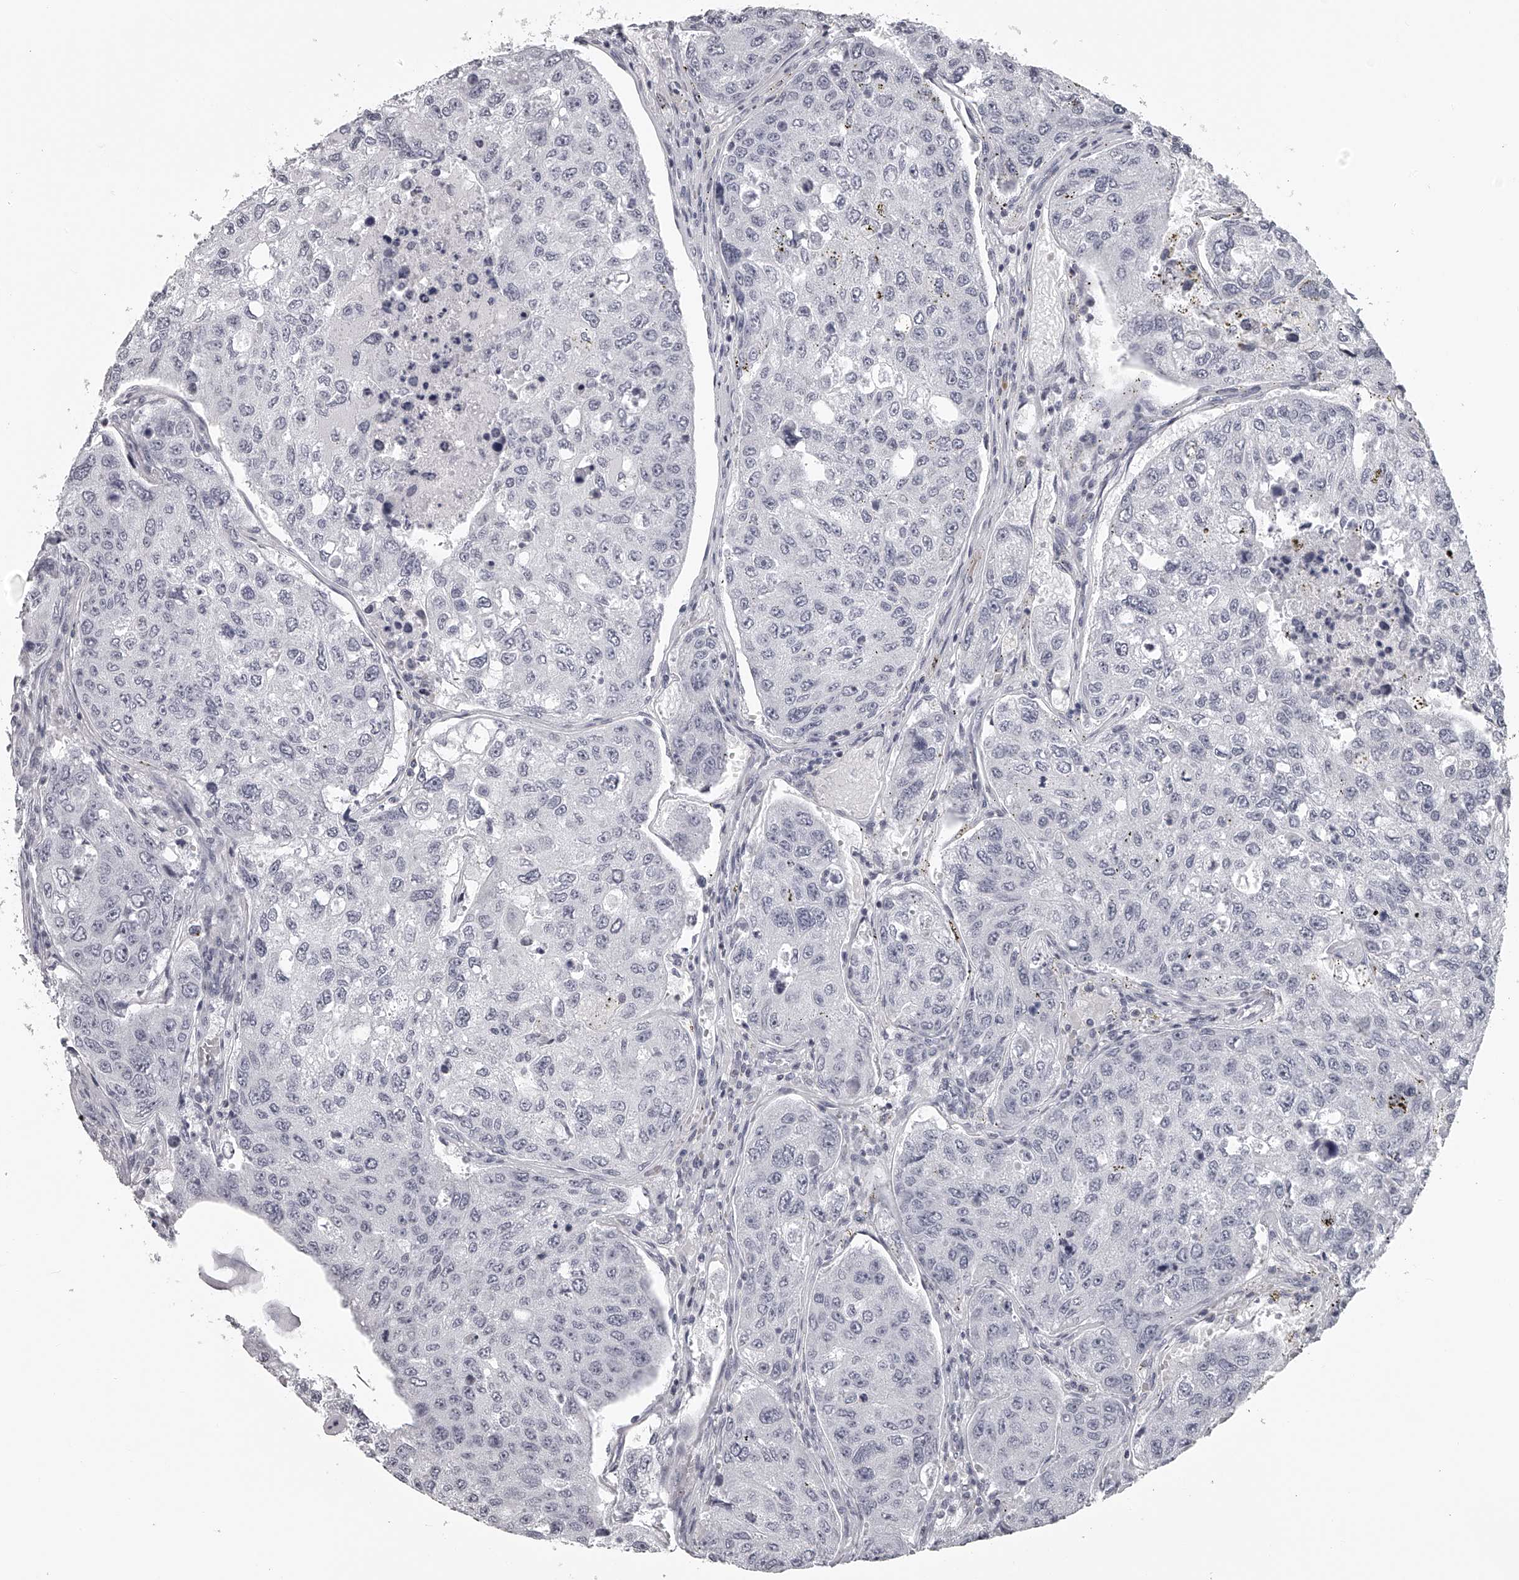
{"staining": {"intensity": "negative", "quantity": "none", "location": "none"}, "tissue": "urothelial cancer", "cell_type": "Tumor cells", "image_type": "cancer", "snomed": [{"axis": "morphology", "description": "Urothelial carcinoma, High grade"}, {"axis": "topography", "description": "Lymph node"}, {"axis": "topography", "description": "Urinary bladder"}], "caption": "The histopathology image demonstrates no staining of tumor cells in high-grade urothelial carcinoma.", "gene": "SEC11C", "patient": {"sex": "male", "age": 51}}